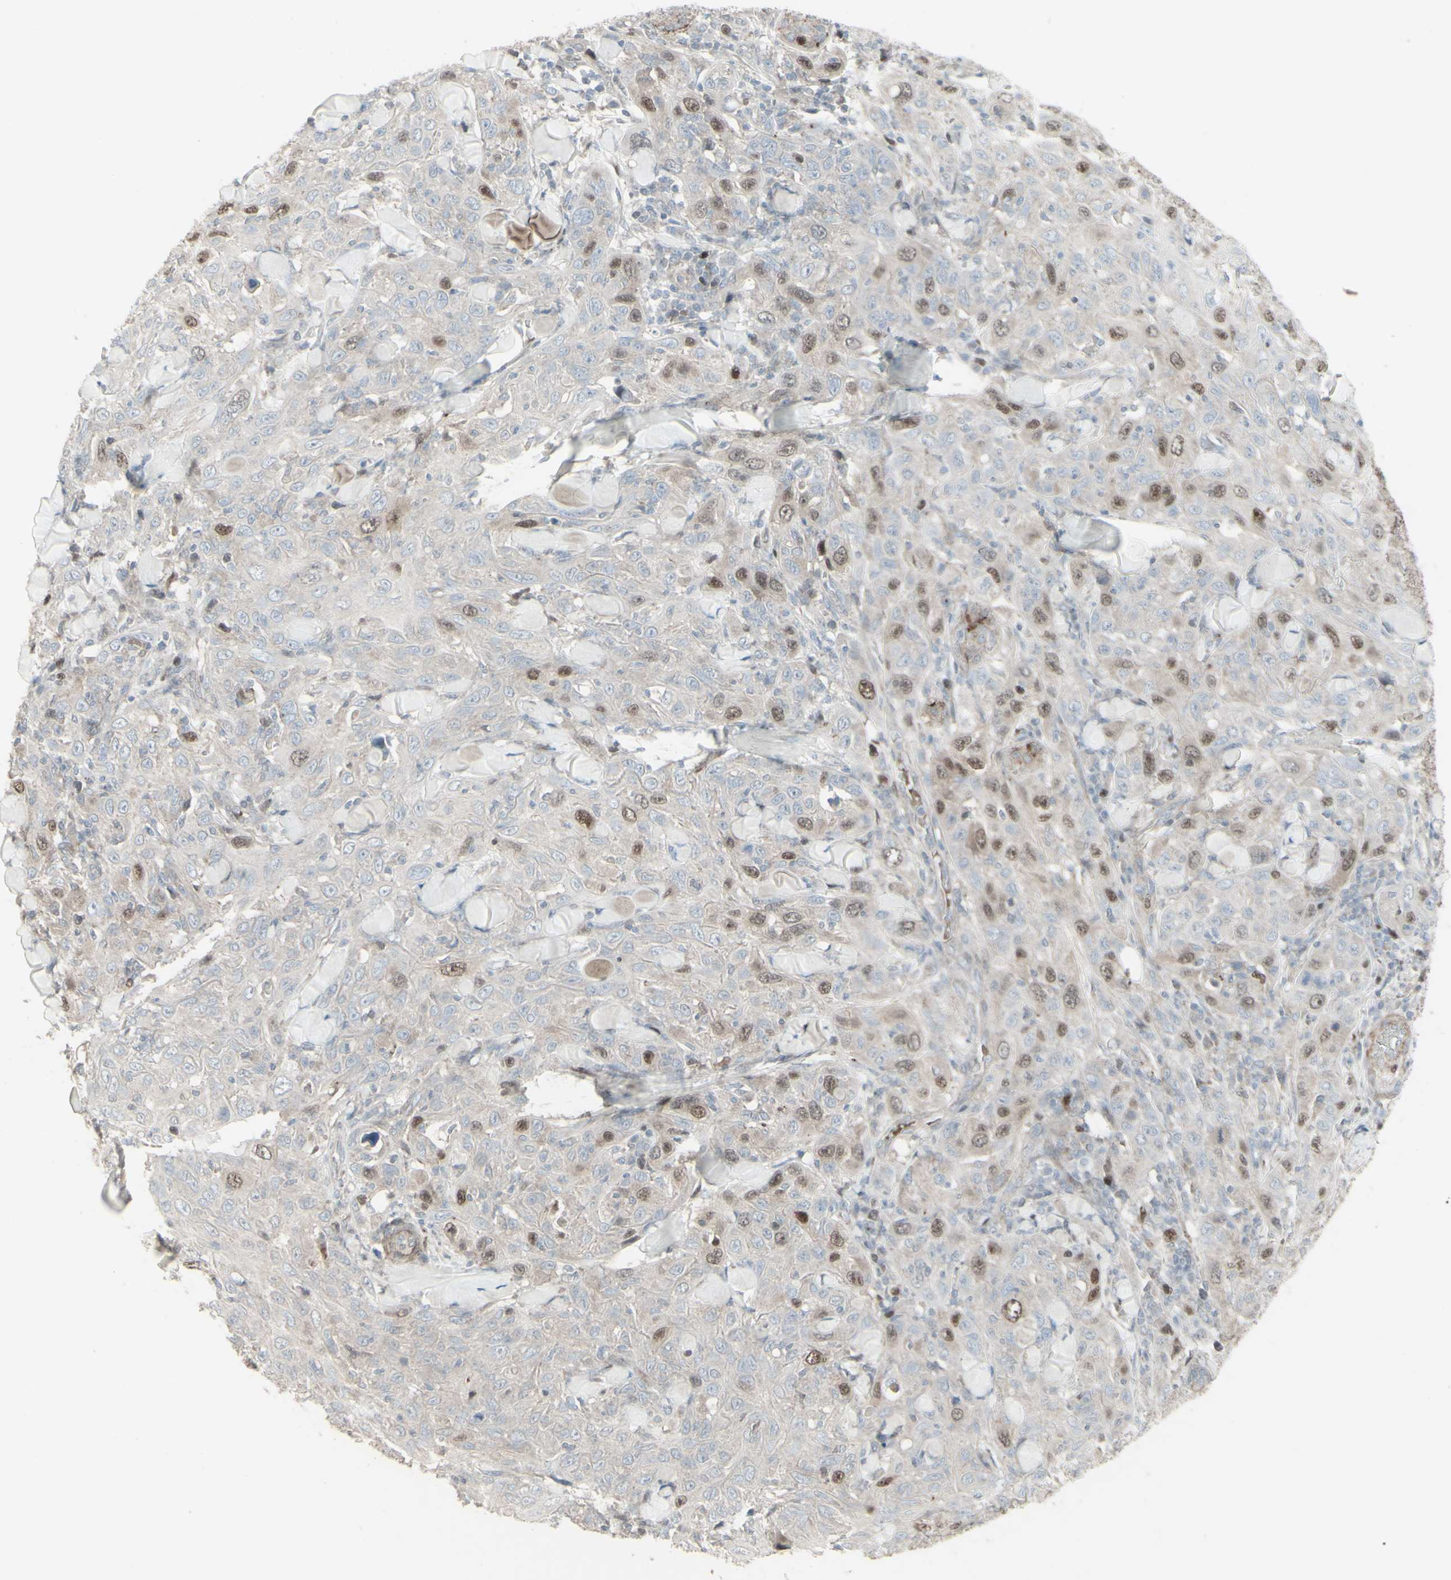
{"staining": {"intensity": "moderate", "quantity": "25%-75%", "location": "nuclear"}, "tissue": "skin cancer", "cell_type": "Tumor cells", "image_type": "cancer", "snomed": [{"axis": "morphology", "description": "Squamous cell carcinoma, NOS"}, {"axis": "topography", "description": "Skin"}], "caption": "Squamous cell carcinoma (skin) stained for a protein (brown) shows moderate nuclear positive staining in approximately 25%-75% of tumor cells.", "gene": "GMNN", "patient": {"sex": "female", "age": 88}}